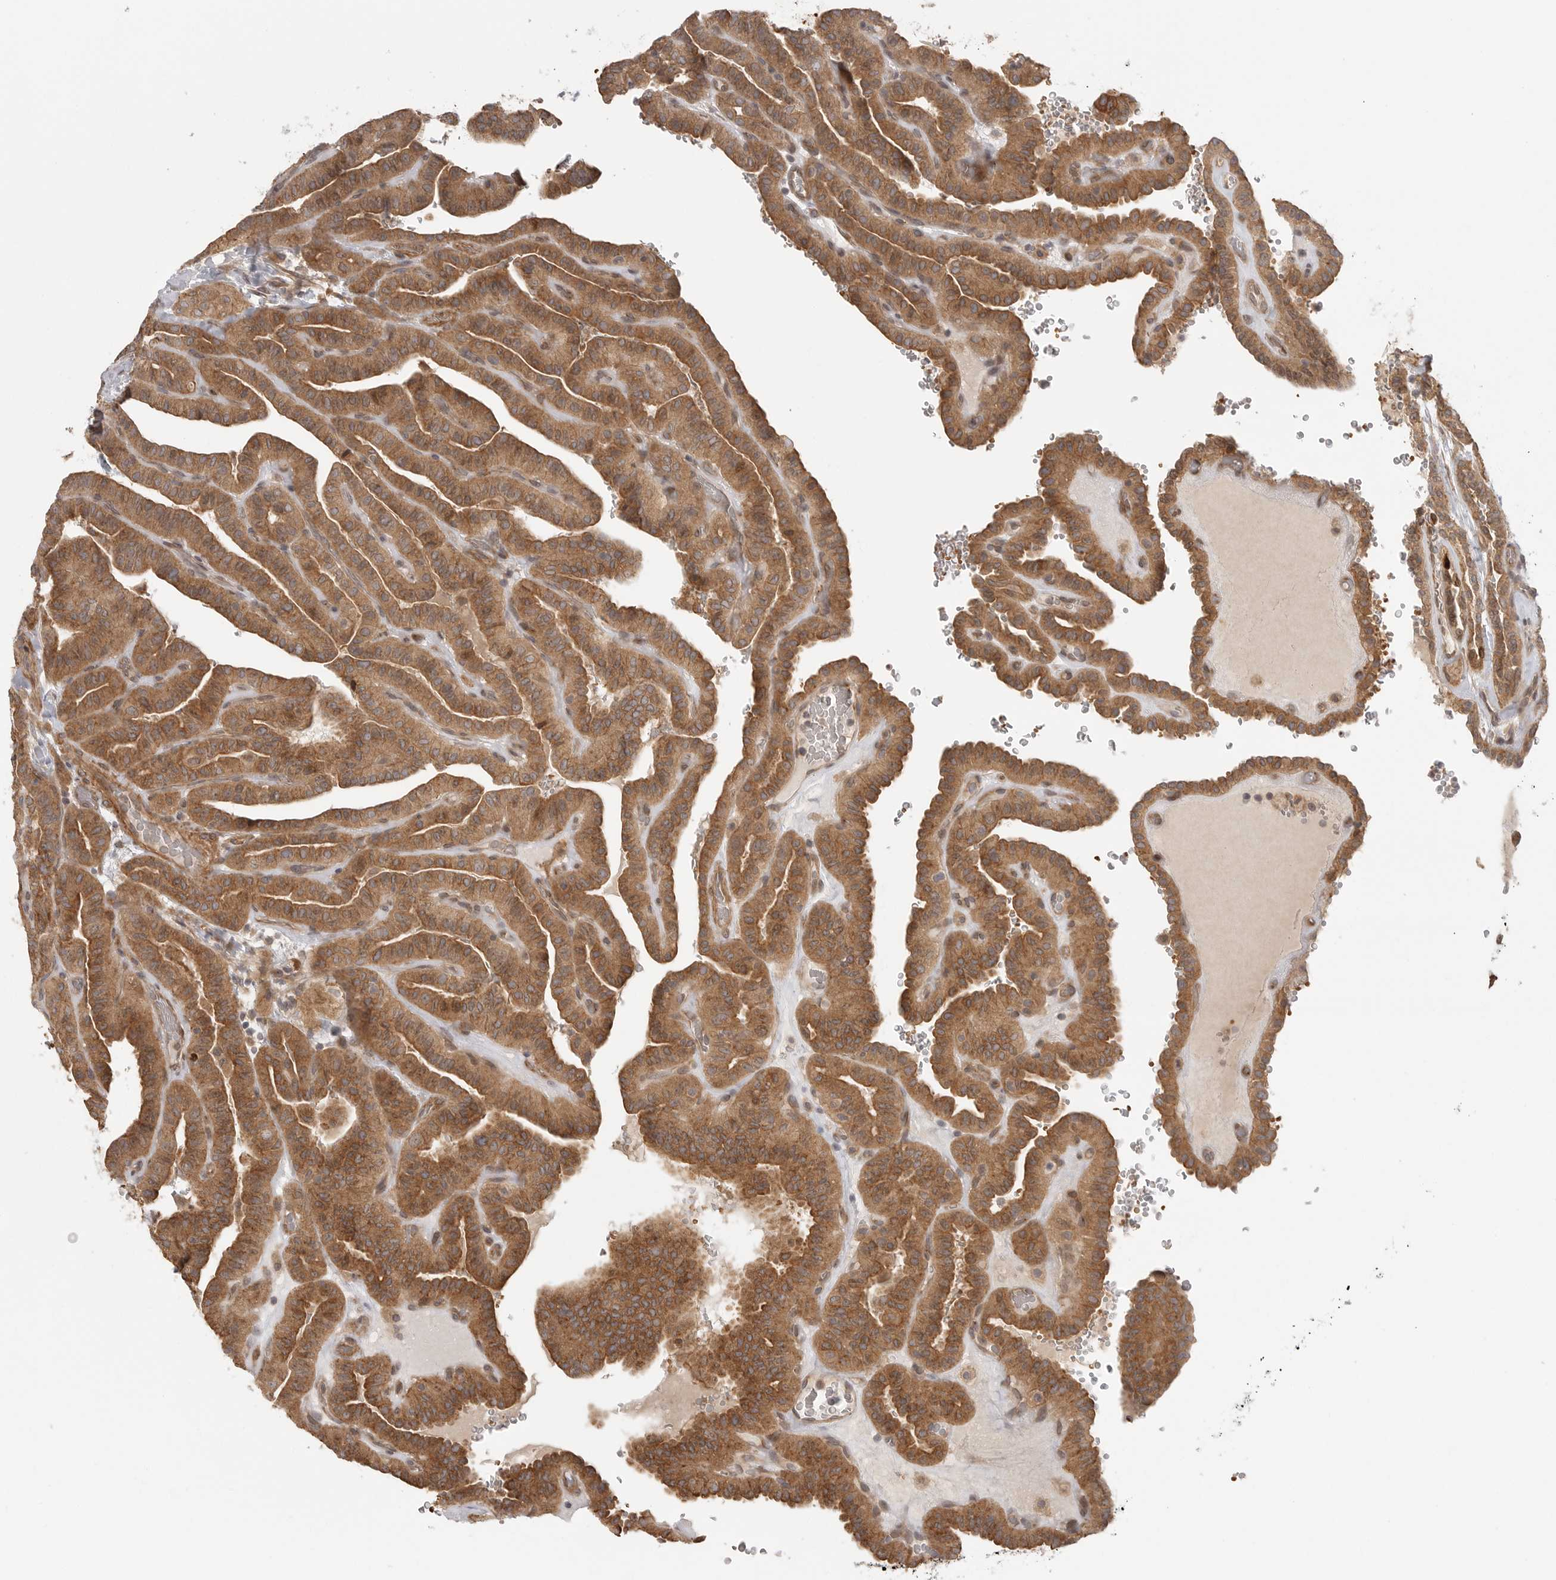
{"staining": {"intensity": "moderate", "quantity": ">75%", "location": "cytoplasmic/membranous"}, "tissue": "thyroid cancer", "cell_type": "Tumor cells", "image_type": "cancer", "snomed": [{"axis": "morphology", "description": "Papillary adenocarcinoma, NOS"}, {"axis": "topography", "description": "Thyroid gland"}], "caption": "Approximately >75% of tumor cells in human papillary adenocarcinoma (thyroid) display moderate cytoplasmic/membranous protein staining as visualized by brown immunohistochemical staining.", "gene": "CCPG1", "patient": {"sex": "male", "age": 77}}